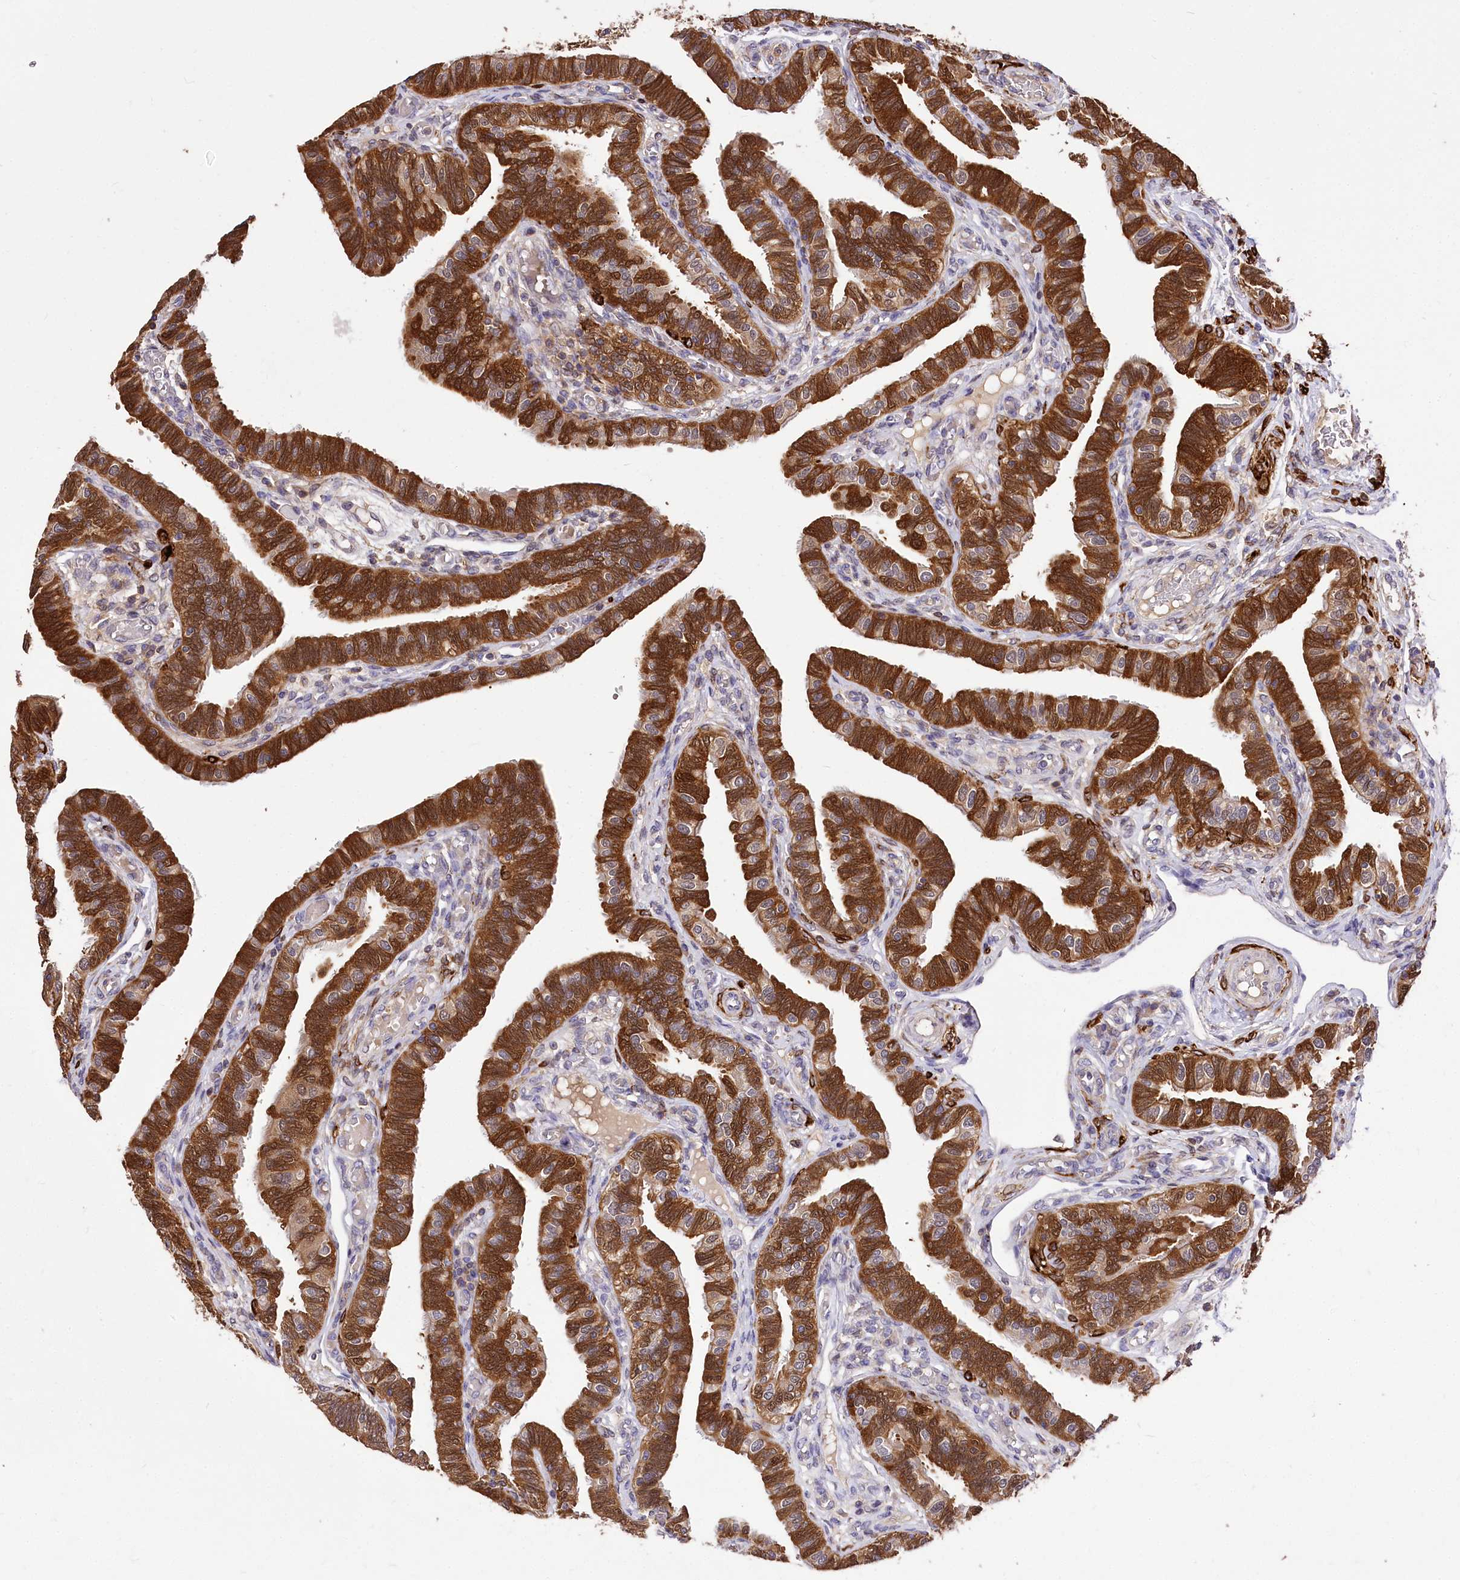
{"staining": {"intensity": "strong", "quantity": ">75%", "location": "cytoplasmic/membranous,nuclear"}, "tissue": "fallopian tube", "cell_type": "Glandular cells", "image_type": "normal", "snomed": [{"axis": "morphology", "description": "Normal tissue, NOS"}, {"axis": "topography", "description": "Fallopian tube"}], "caption": "The histopathology image demonstrates staining of benign fallopian tube, revealing strong cytoplasmic/membranous,nuclear protein expression (brown color) within glandular cells.", "gene": "SERGEF", "patient": {"sex": "female", "age": 39}}